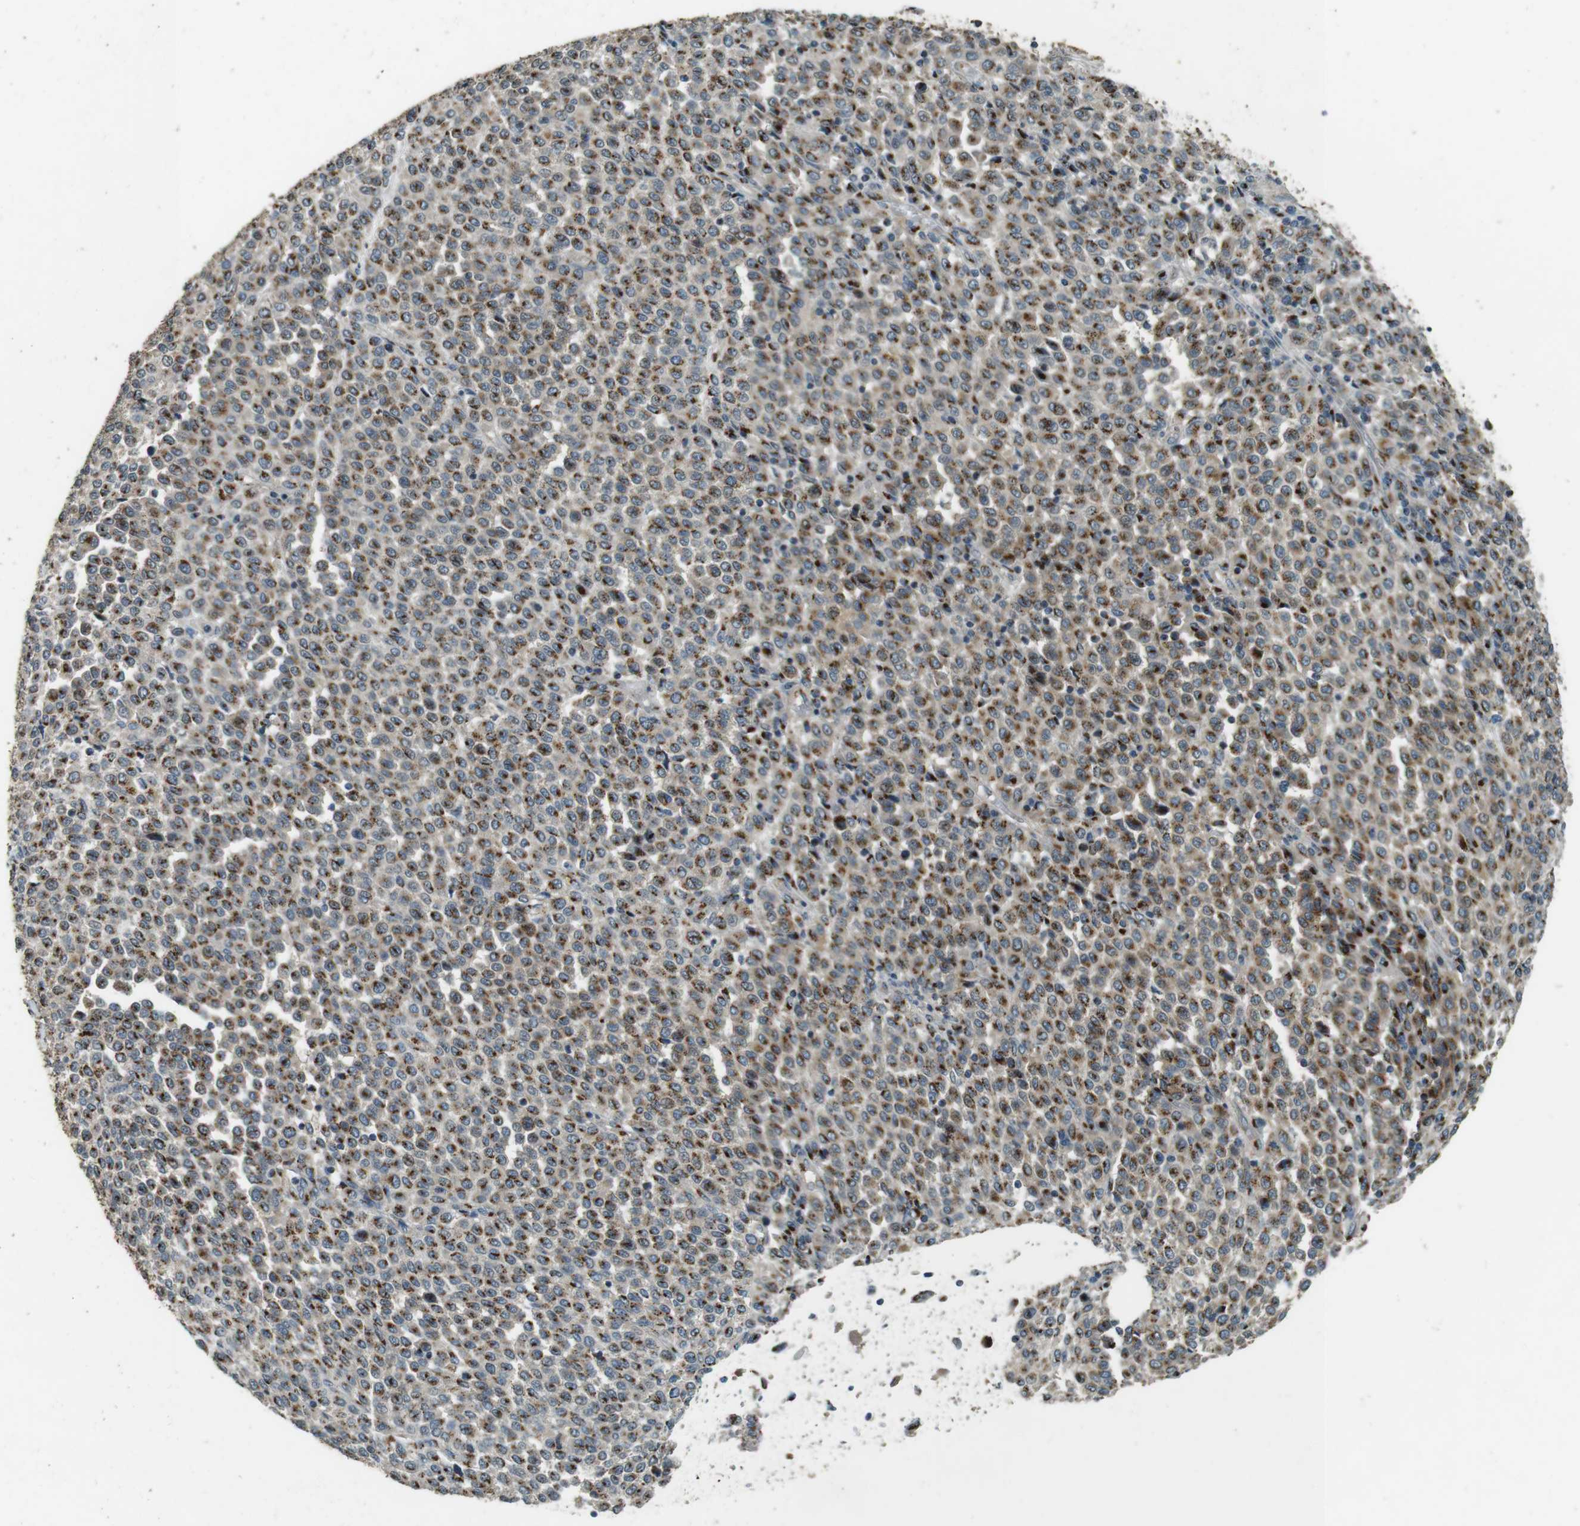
{"staining": {"intensity": "moderate", "quantity": ">75%", "location": "cytoplasmic/membranous"}, "tissue": "melanoma", "cell_type": "Tumor cells", "image_type": "cancer", "snomed": [{"axis": "morphology", "description": "Malignant melanoma, Metastatic site"}, {"axis": "topography", "description": "Pancreas"}], "caption": "IHC of human melanoma exhibits medium levels of moderate cytoplasmic/membranous expression in approximately >75% of tumor cells. (Stains: DAB in brown, nuclei in blue, Microscopy: brightfield microscopy at high magnification).", "gene": "TMEM115", "patient": {"sex": "female", "age": 30}}